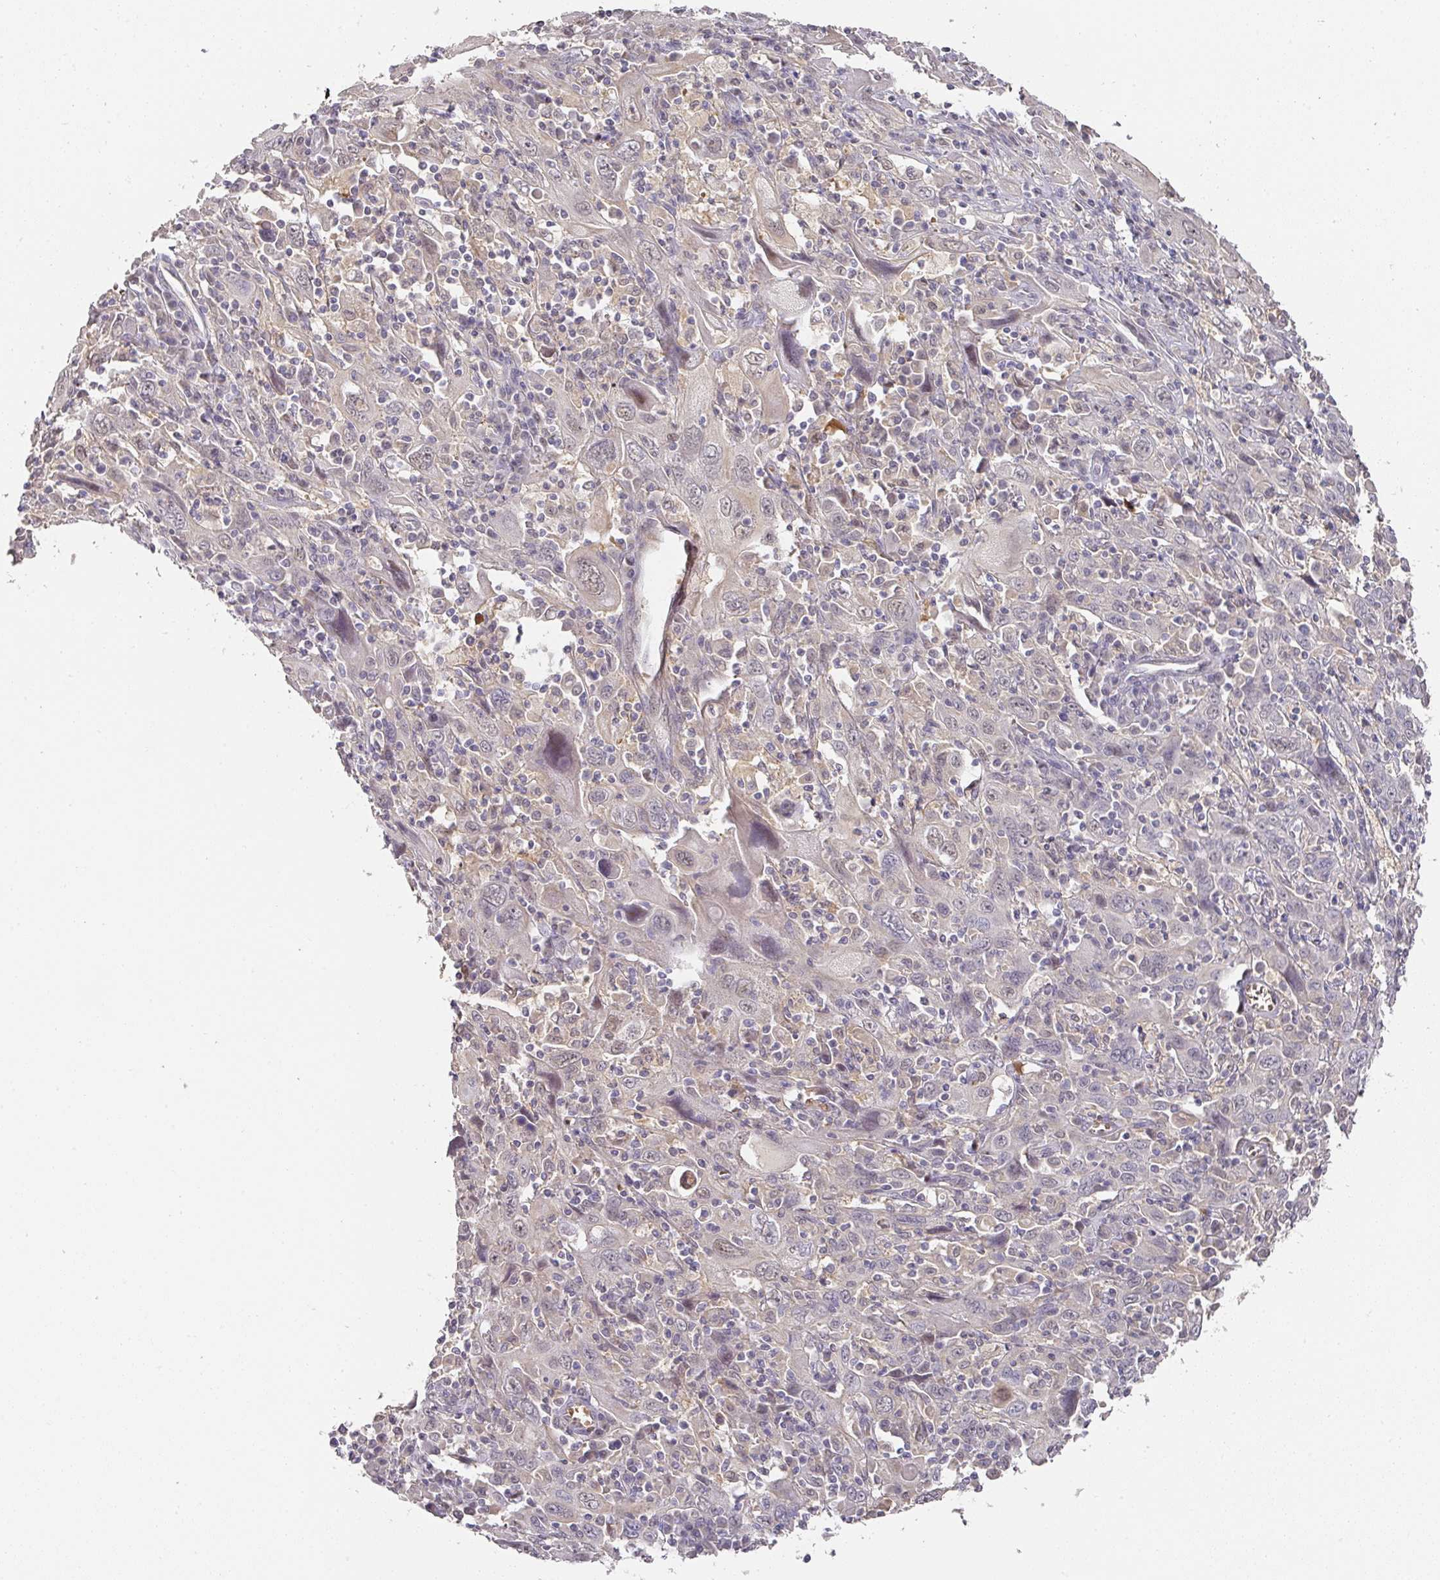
{"staining": {"intensity": "negative", "quantity": "none", "location": "none"}, "tissue": "cervical cancer", "cell_type": "Tumor cells", "image_type": "cancer", "snomed": [{"axis": "morphology", "description": "Squamous cell carcinoma, NOS"}, {"axis": "topography", "description": "Cervix"}], "caption": "A micrograph of human cervical squamous cell carcinoma is negative for staining in tumor cells.", "gene": "FOXN4", "patient": {"sex": "female", "age": 46}}